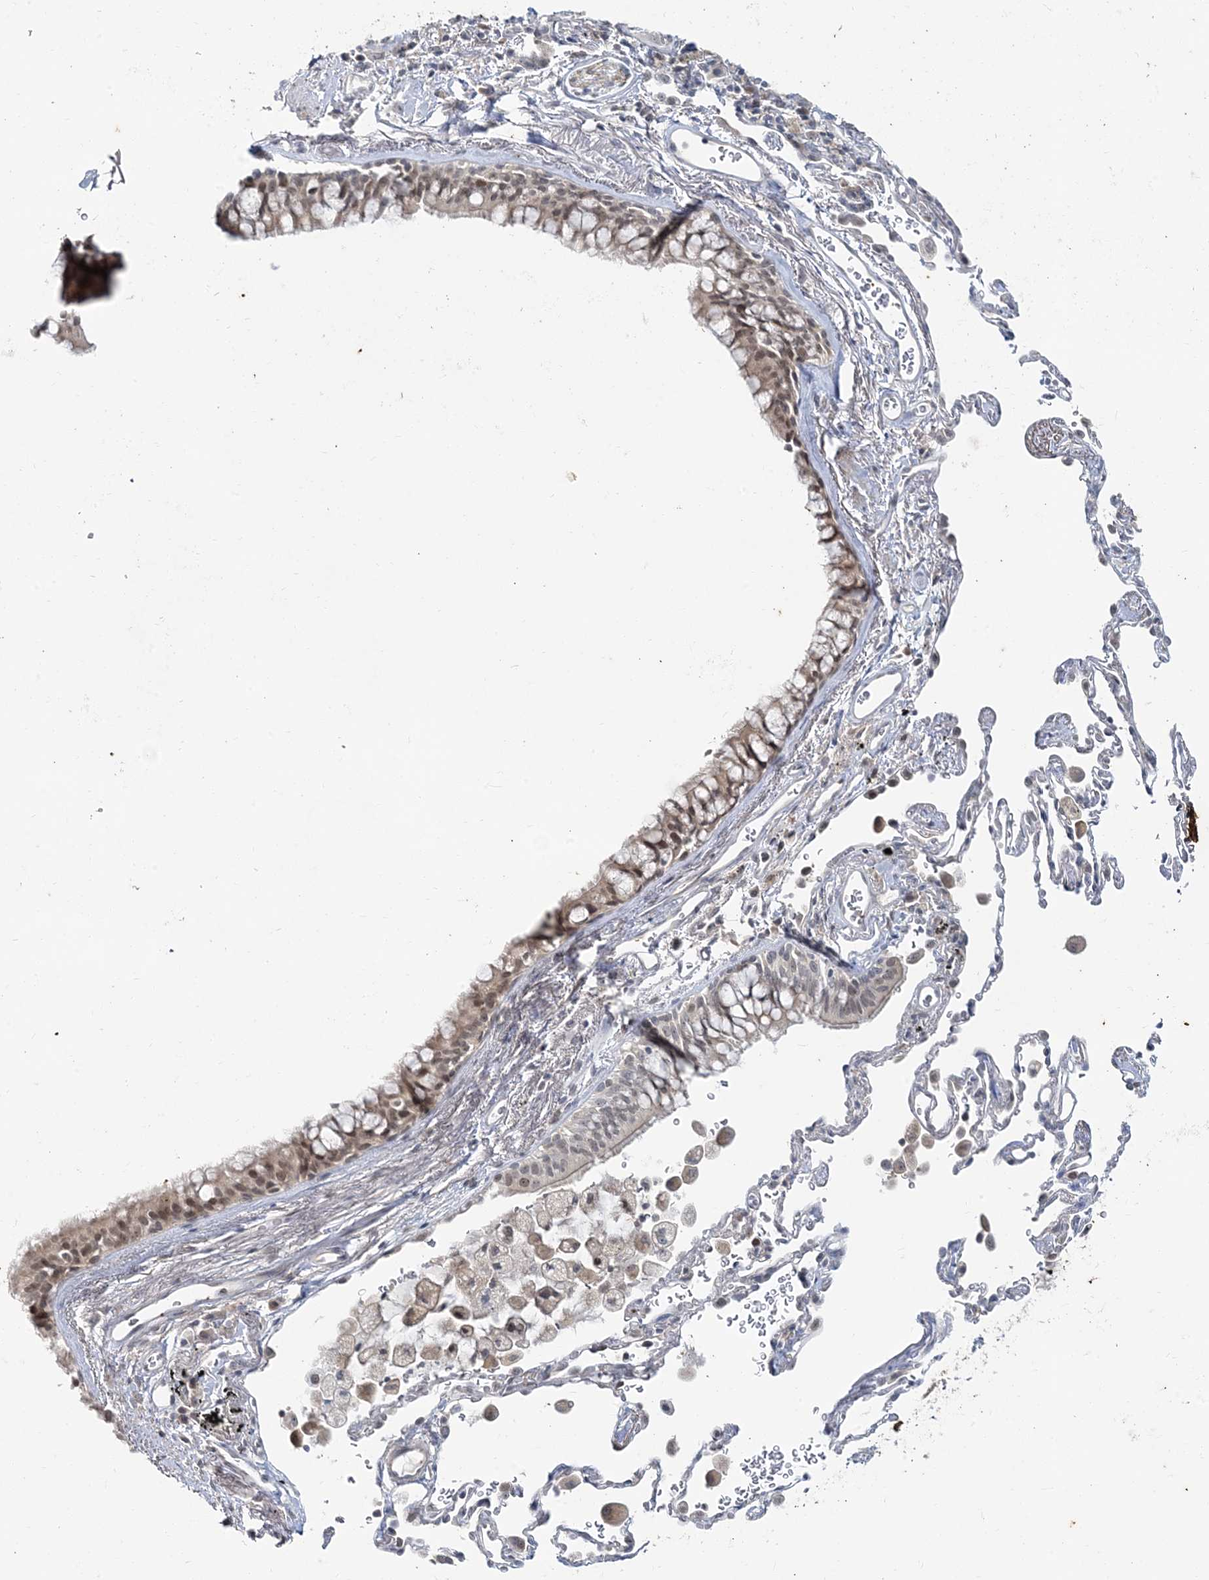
{"staining": {"intensity": "weak", "quantity": "25%-75%", "location": "cytoplasmic/membranous,nuclear"}, "tissue": "bronchus", "cell_type": "Respiratory epithelial cells", "image_type": "normal", "snomed": [{"axis": "morphology", "description": "Normal tissue, NOS"}, {"axis": "morphology", "description": "Adenocarcinoma, NOS"}, {"axis": "topography", "description": "Bronchus"}, {"axis": "topography", "description": "Lung"}], "caption": "Respiratory epithelial cells display weak cytoplasmic/membranous,nuclear staining in approximately 25%-75% of cells in unremarkable bronchus.", "gene": "LEXM", "patient": {"sex": "male", "age": 54}}